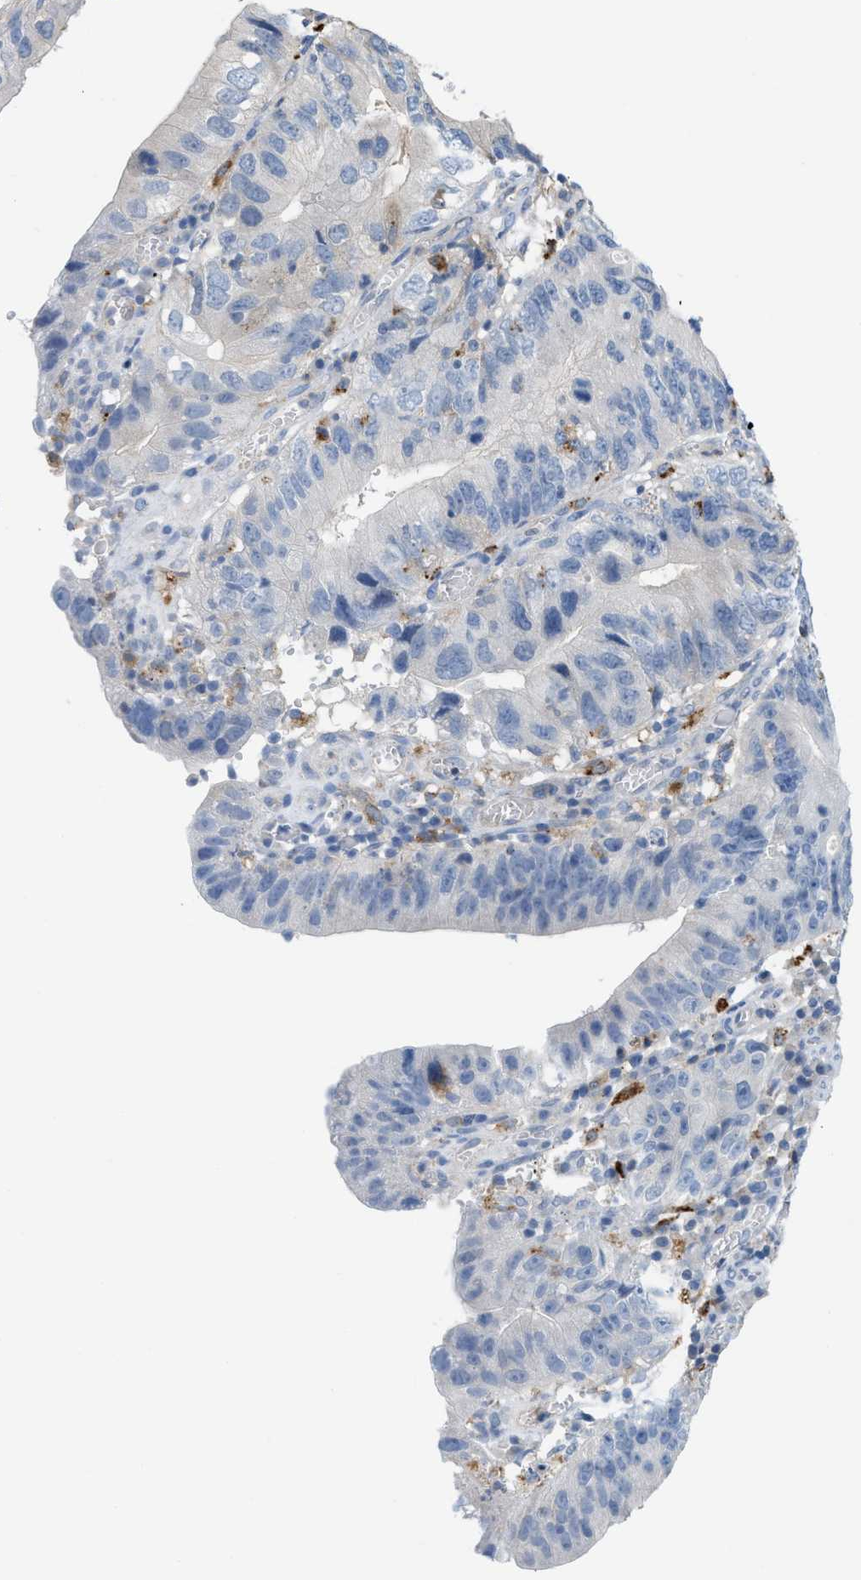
{"staining": {"intensity": "negative", "quantity": "none", "location": "none"}, "tissue": "stomach cancer", "cell_type": "Tumor cells", "image_type": "cancer", "snomed": [{"axis": "morphology", "description": "Adenocarcinoma, NOS"}, {"axis": "topography", "description": "Stomach"}], "caption": "The IHC photomicrograph has no significant expression in tumor cells of stomach cancer tissue.", "gene": "CSTB", "patient": {"sex": "male", "age": 59}}